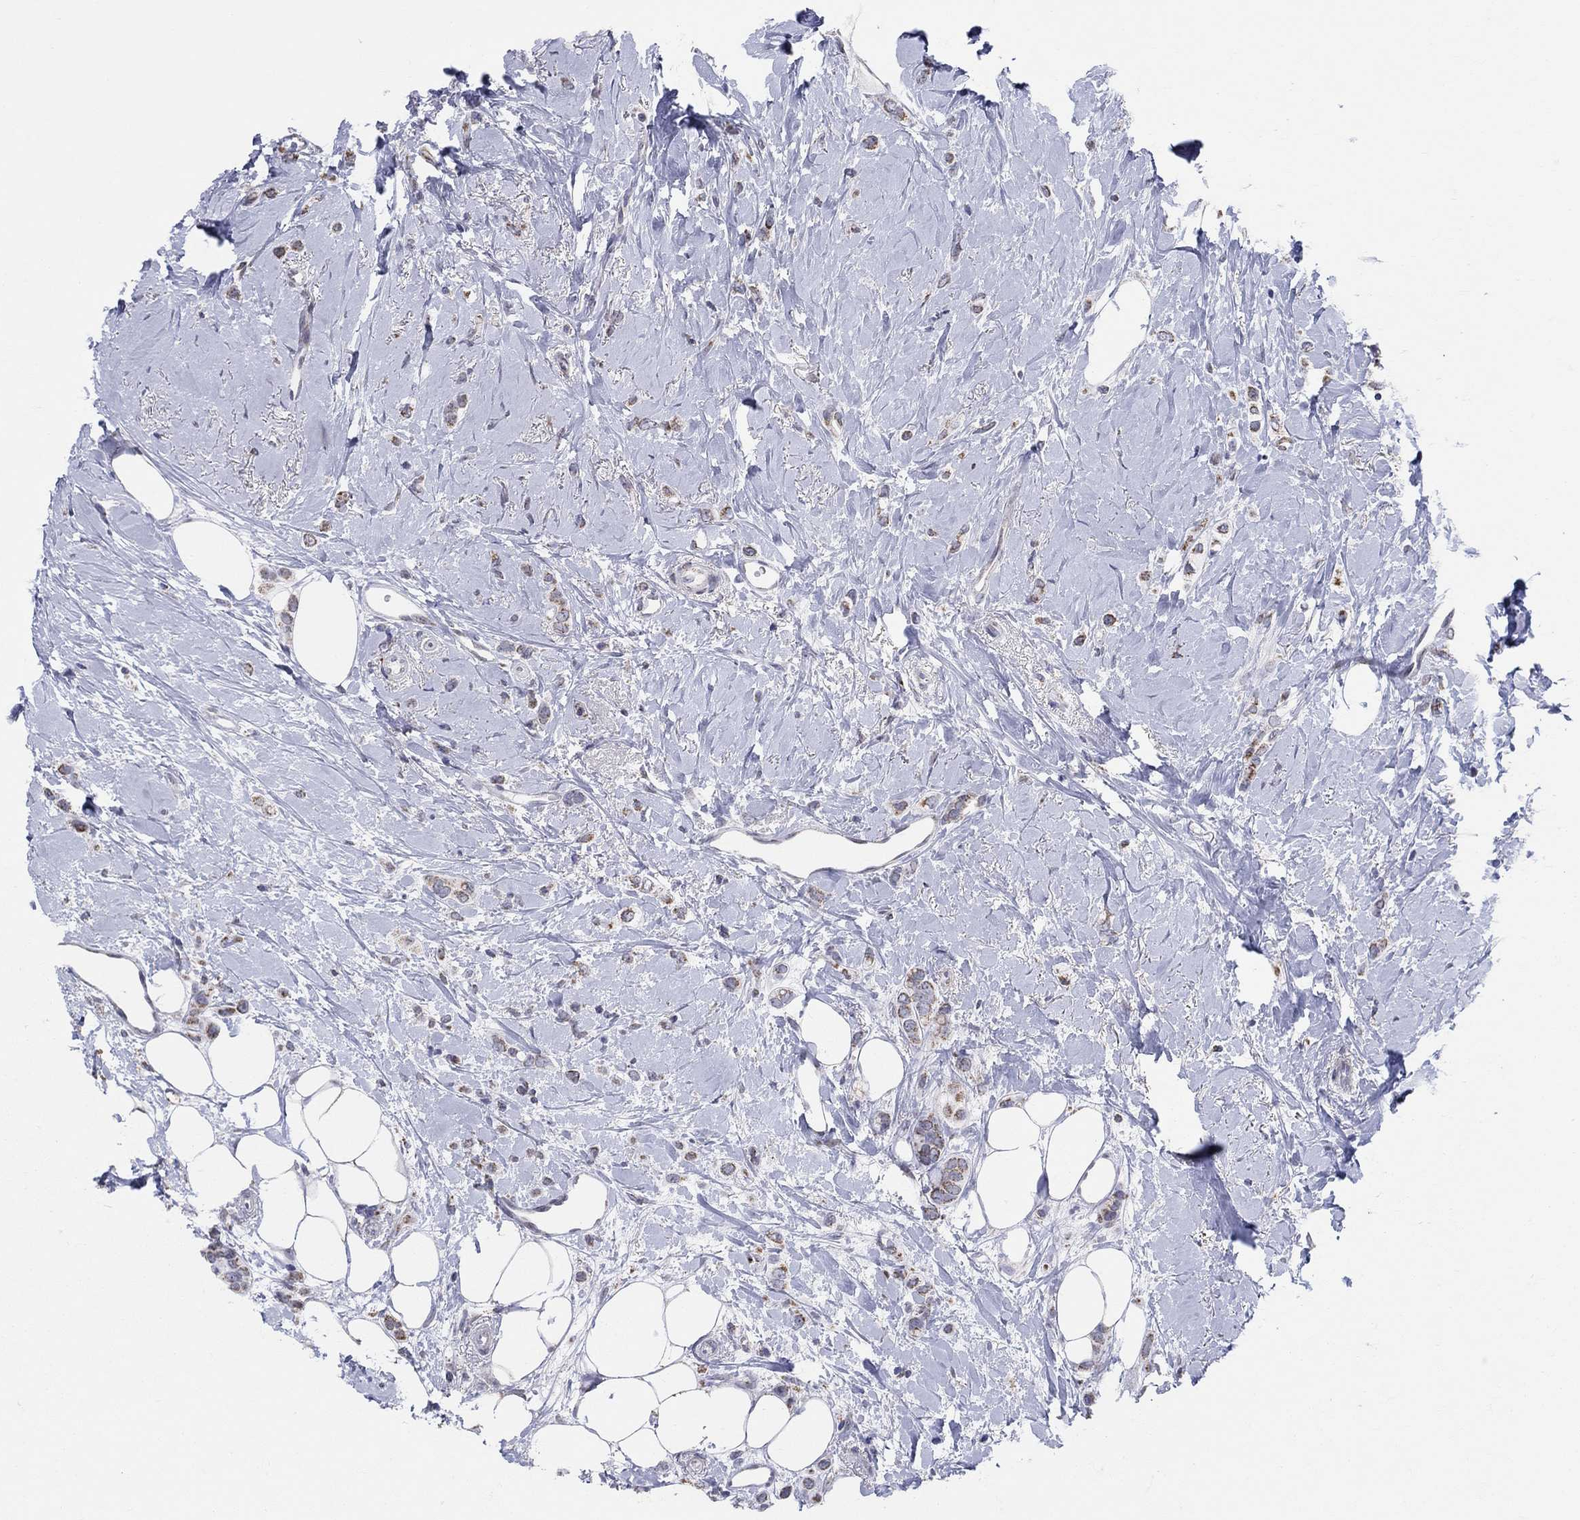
{"staining": {"intensity": "moderate", "quantity": "<25%", "location": "cytoplasmic/membranous"}, "tissue": "breast cancer", "cell_type": "Tumor cells", "image_type": "cancer", "snomed": [{"axis": "morphology", "description": "Lobular carcinoma"}, {"axis": "topography", "description": "Breast"}], "caption": "A histopathology image of human breast cancer (lobular carcinoma) stained for a protein exhibits moderate cytoplasmic/membranous brown staining in tumor cells.", "gene": "KISS1R", "patient": {"sex": "female", "age": 66}}